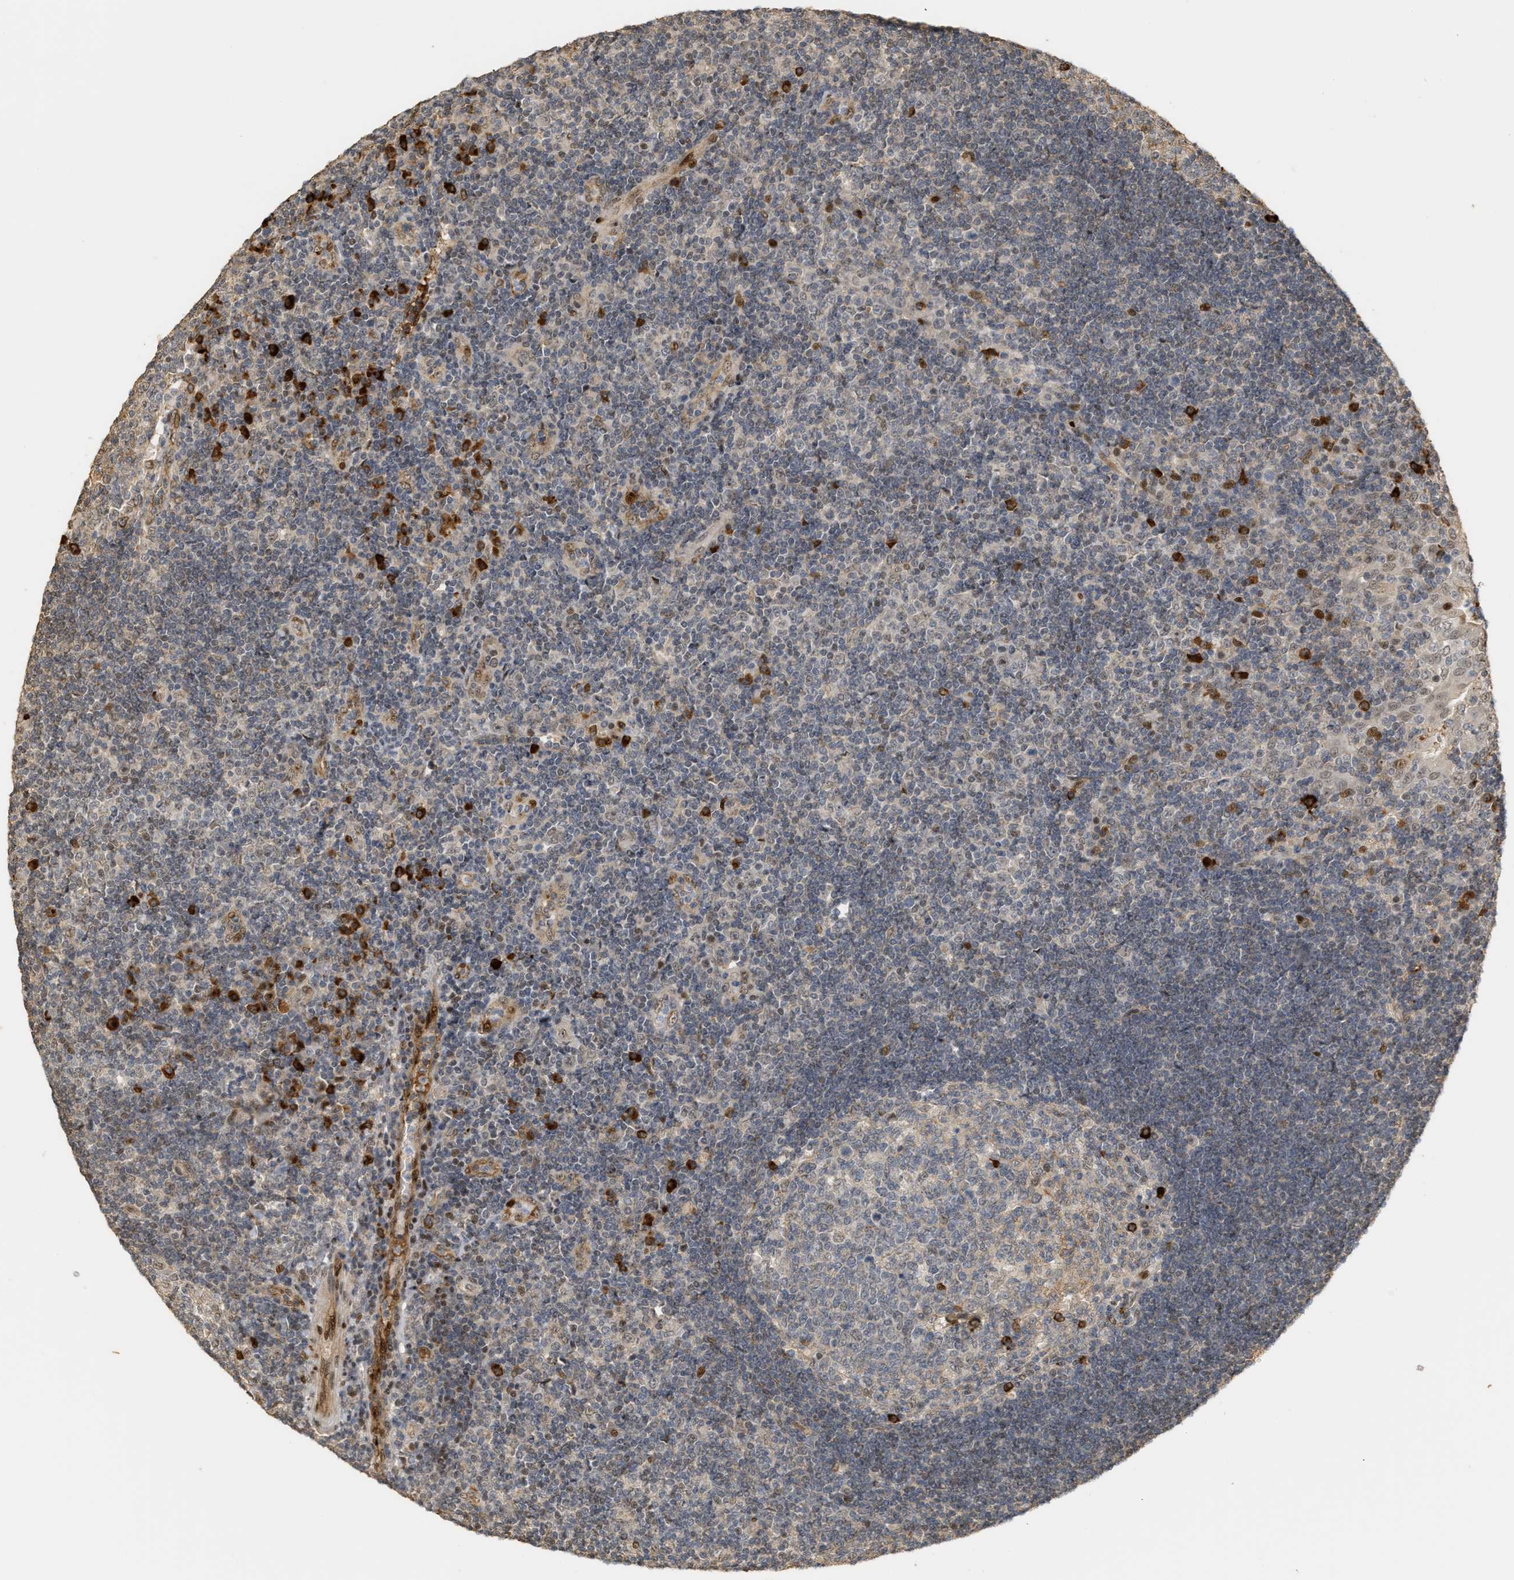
{"staining": {"intensity": "strong", "quantity": "<25%", "location": "cytoplasmic/membranous"}, "tissue": "tonsil", "cell_type": "Germinal center cells", "image_type": "normal", "snomed": [{"axis": "morphology", "description": "Normal tissue, NOS"}, {"axis": "topography", "description": "Tonsil"}], "caption": "Tonsil stained with DAB immunohistochemistry demonstrates medium levels of strong cytoplasmic/membranous expression in about <25% of germinal center cells.", "gene": "ZFAND5", "patient": {"sex": "female", "age": 40}}